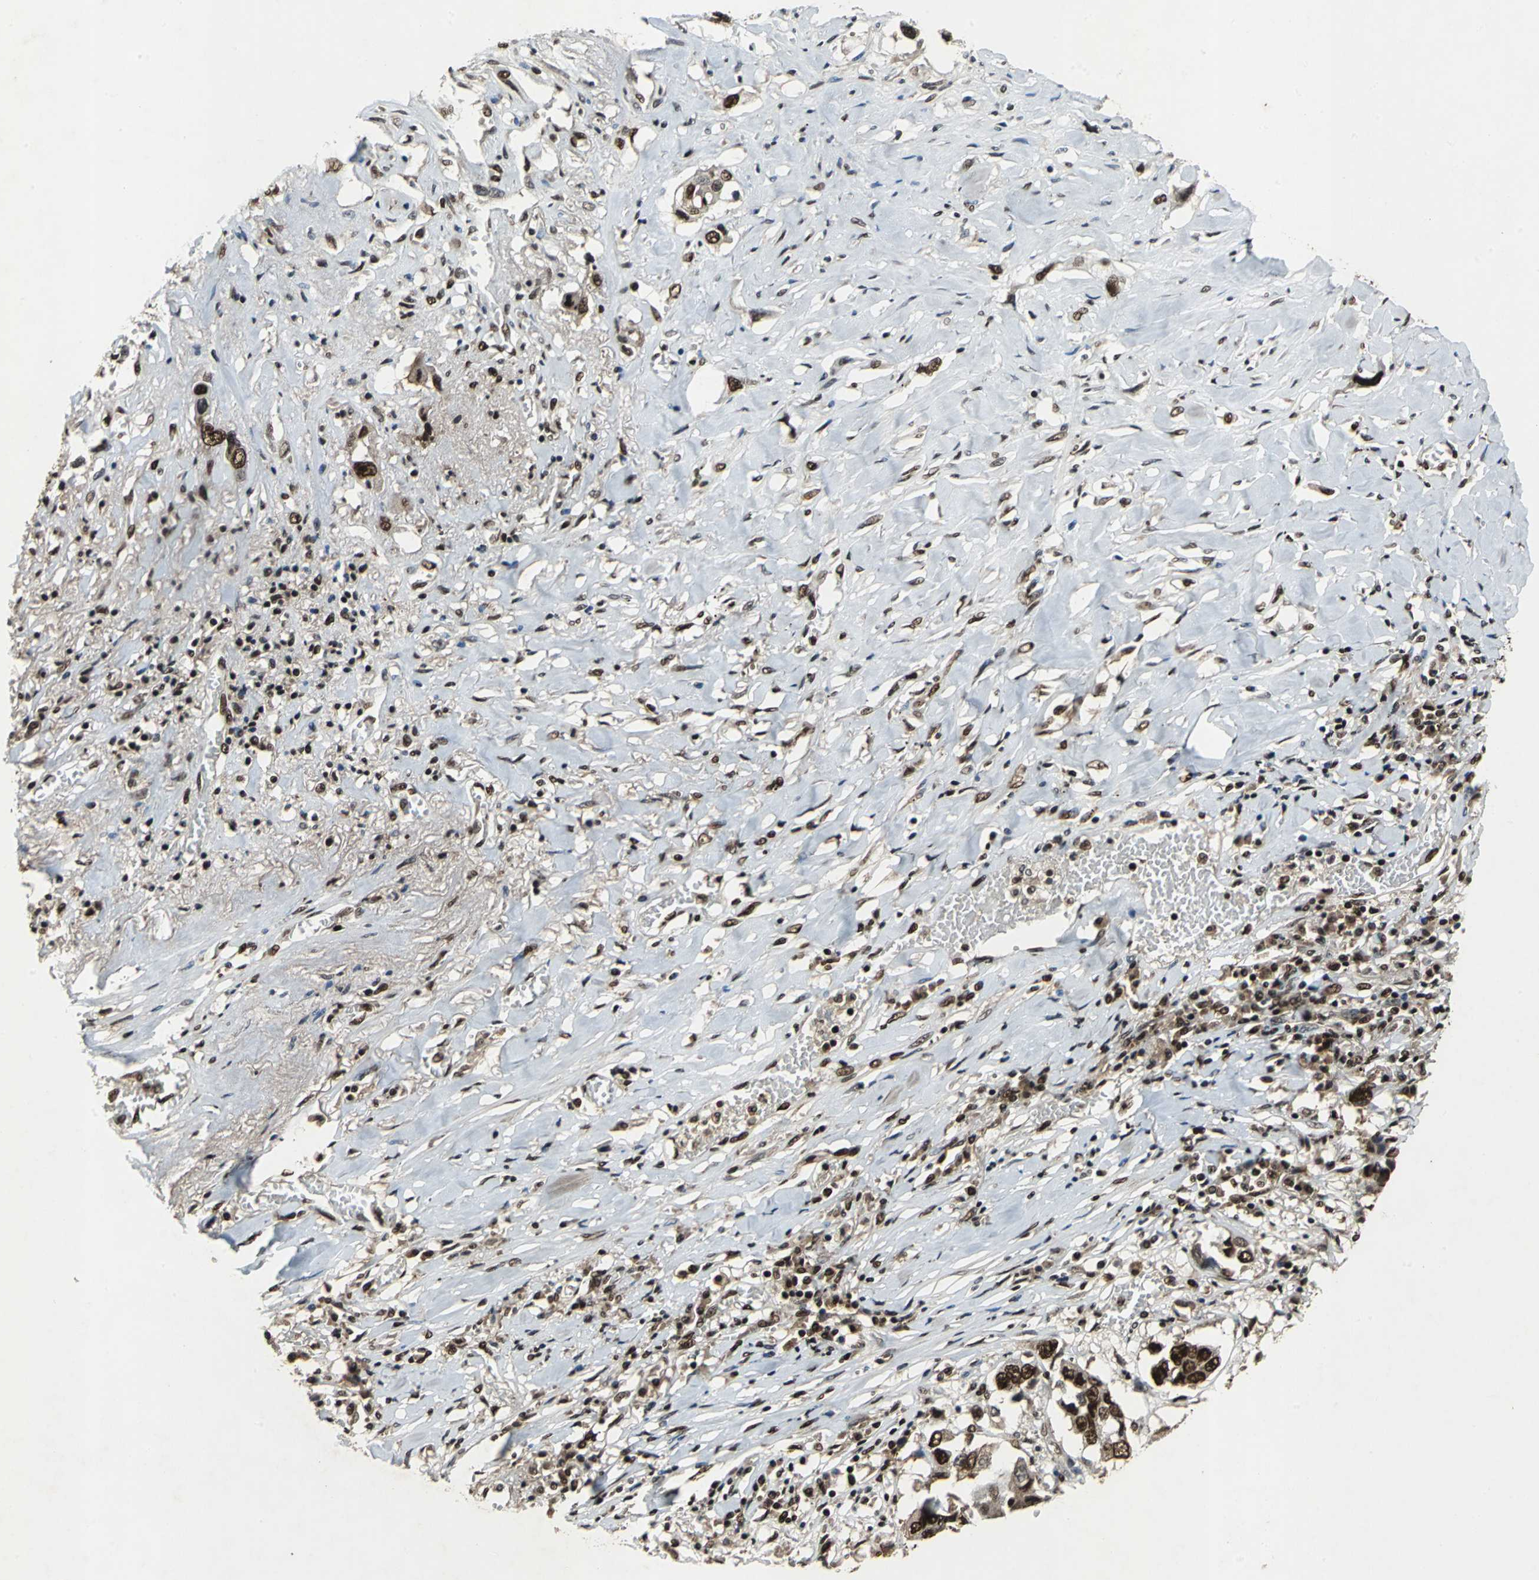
{"staining": {"intensity": "strong", "quantity": ">75%", "location": "nuclear"}, "tissue": "lung cancer", "cell_type": "Tumor cells", "image_type": "cancer", "snomed": [{"axis": "morphology", "description": "Squamous cell carcinoma, NOS"}, {"axis": "topography", "description": "Lung"}], "caption": "Lung cancer was stained to show a protein in brown. There is high levels of strong nuclear expression in approximately >75% of tumor cells.", "gene": "MTA2", "patient": {"sex": "male", "age": 71}}